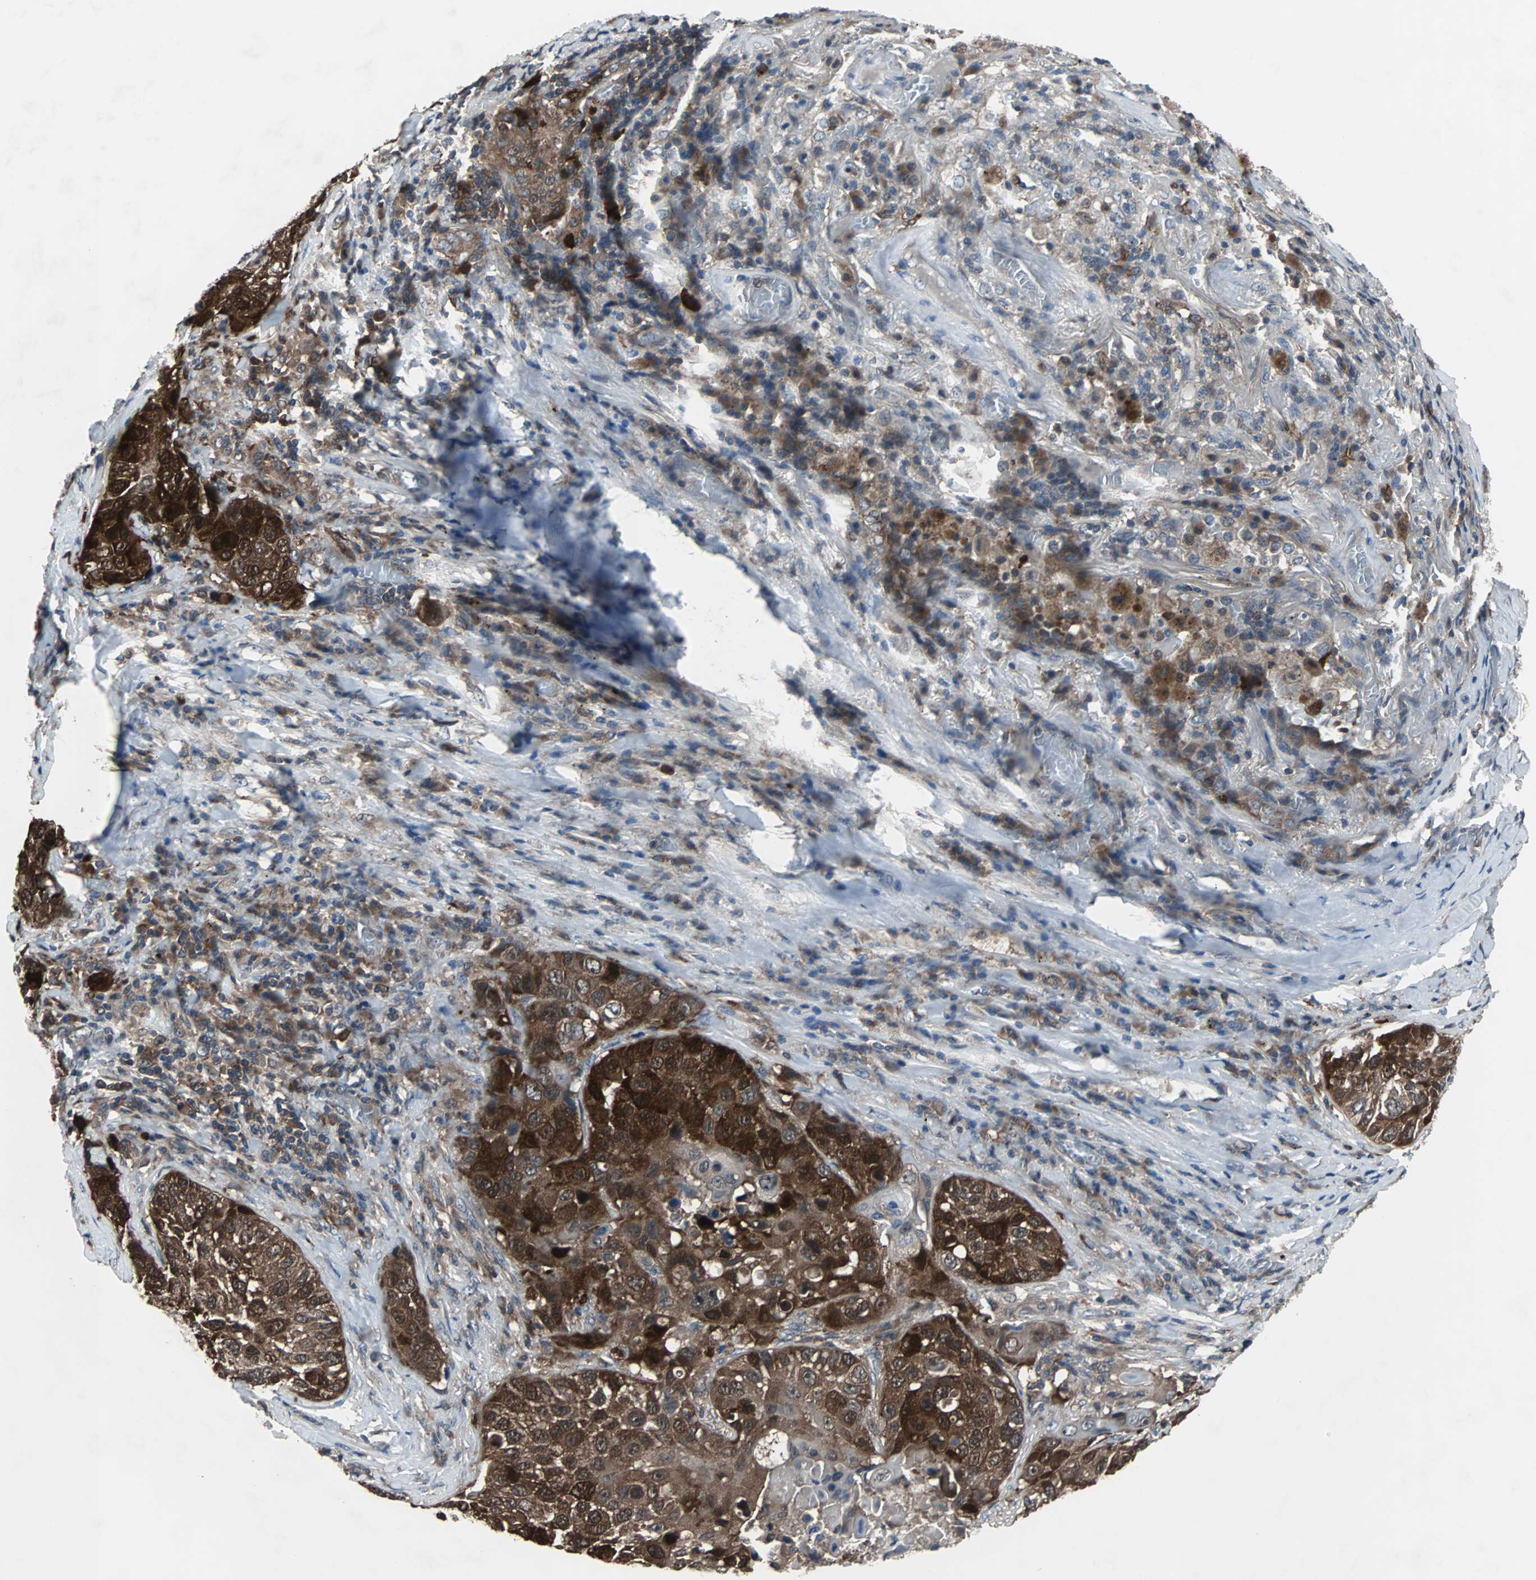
{"staining": {"intensity": "strong", "quantity": ">75%", "location": "cytoplasmic/membranous"}, "tissue": "lung cancer", "cell_type": "Tumor cells", "image_type": "cancer", "snomed": [{"axis": "morphology", "description": "Squamous cell carcinoma, NOS"}, {"axis": "topography", "description": "Lung"}], "caption": "Strong cytoplasmic/membranous staining for a protein is appreciated in approximately >75% of tumor cells of lung squamous cell carcinoma using immunohistochemistry.", "gene": "PAK1", "patient": {"sex": "male", "age": 57}}